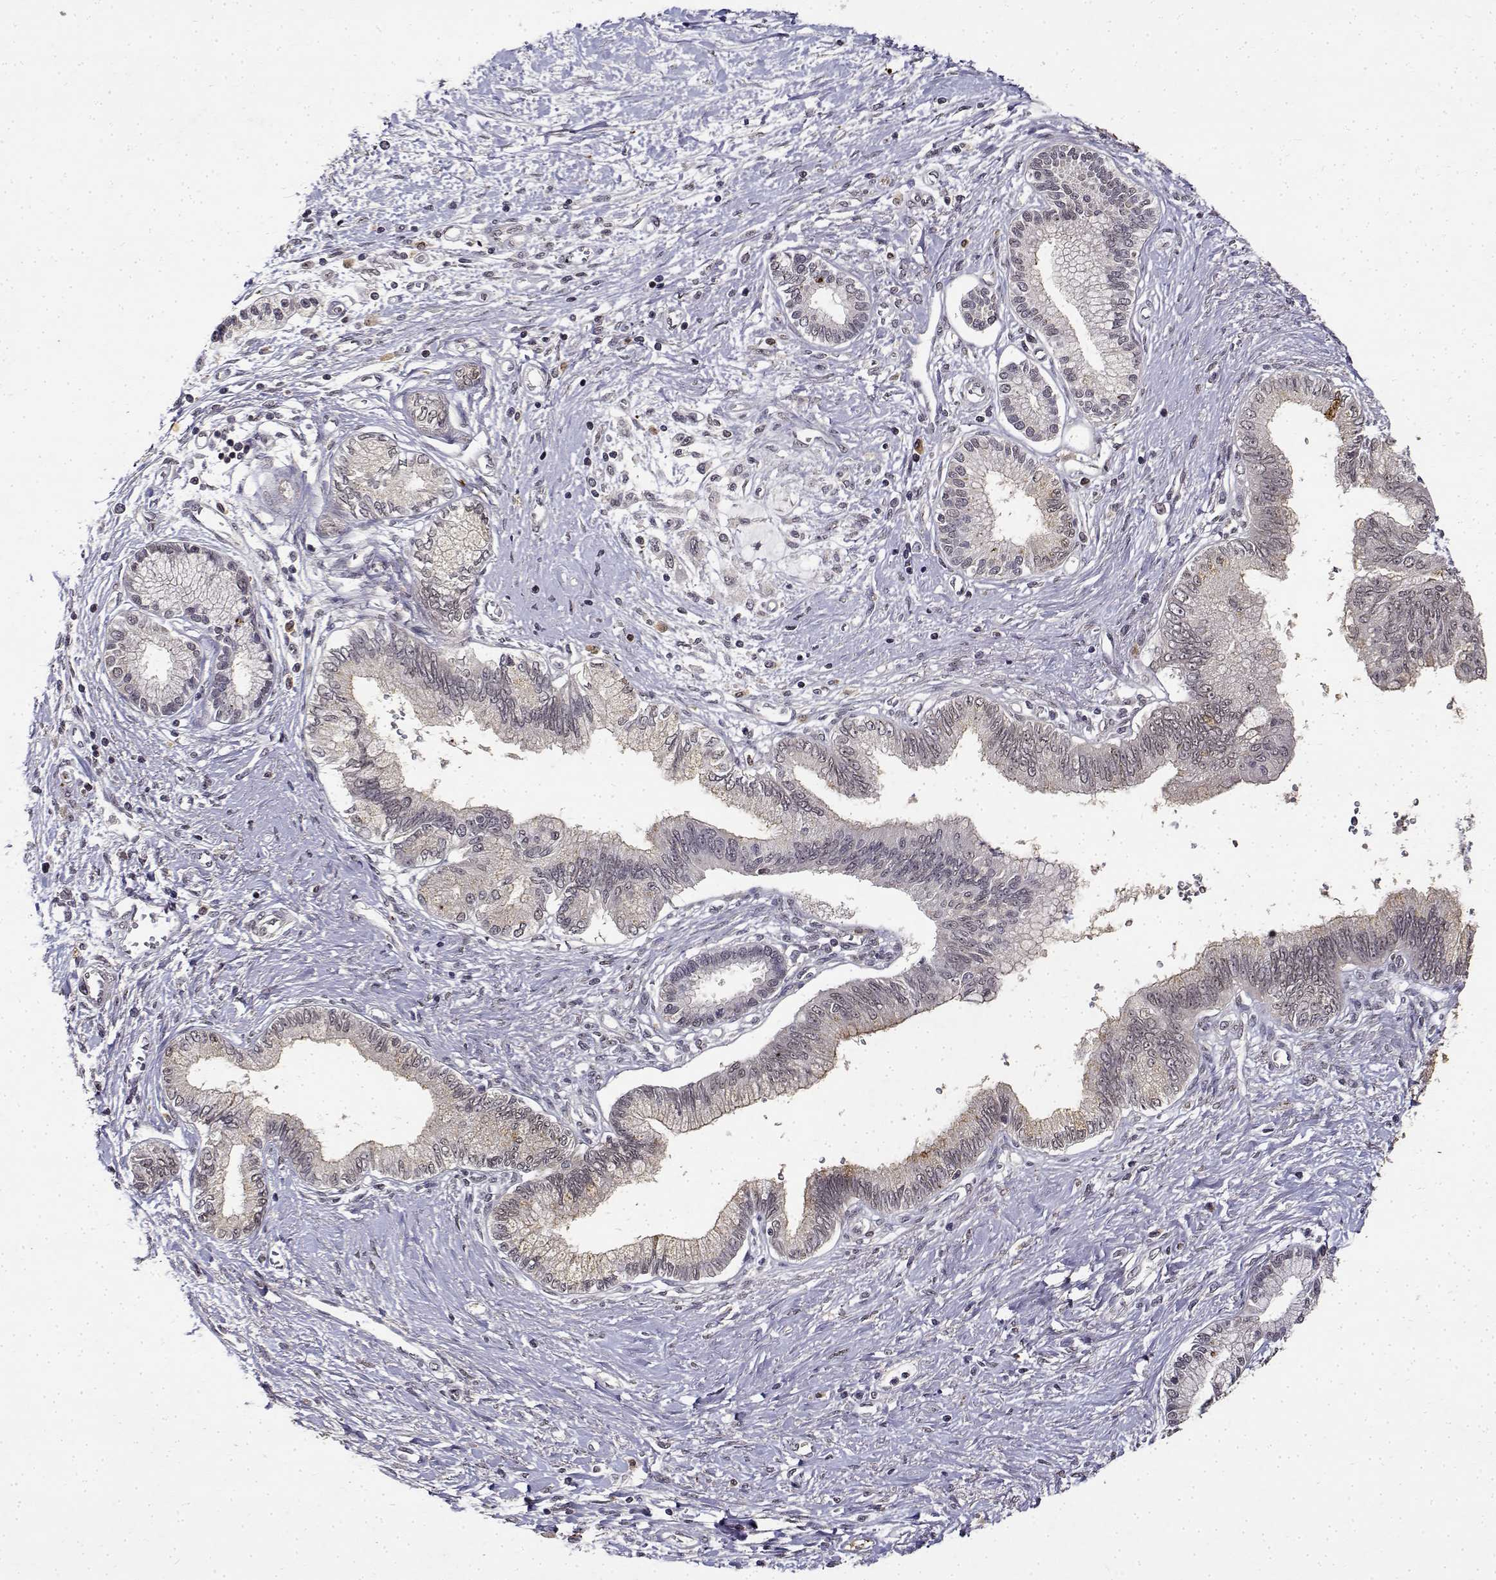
{"staining": {"intensity": "negative", "quantity": "none", "location": "none"}, "tissue": "pancreatic cancer", "cell_type": "Tumor cells", "image_type": "cancer", "snomed": [{"axis": "morphology", "description": "Adenocarcinoma, NOS"}, {"axis": "topography", "description": "Pancreas"}], "caption": "Immunohistochemistry of pancreatic cancer (adenocarcinoma) displays no staining in tumor cells.", "gene": "BDNF", "patient": {"sex": "female", "age": 77}}